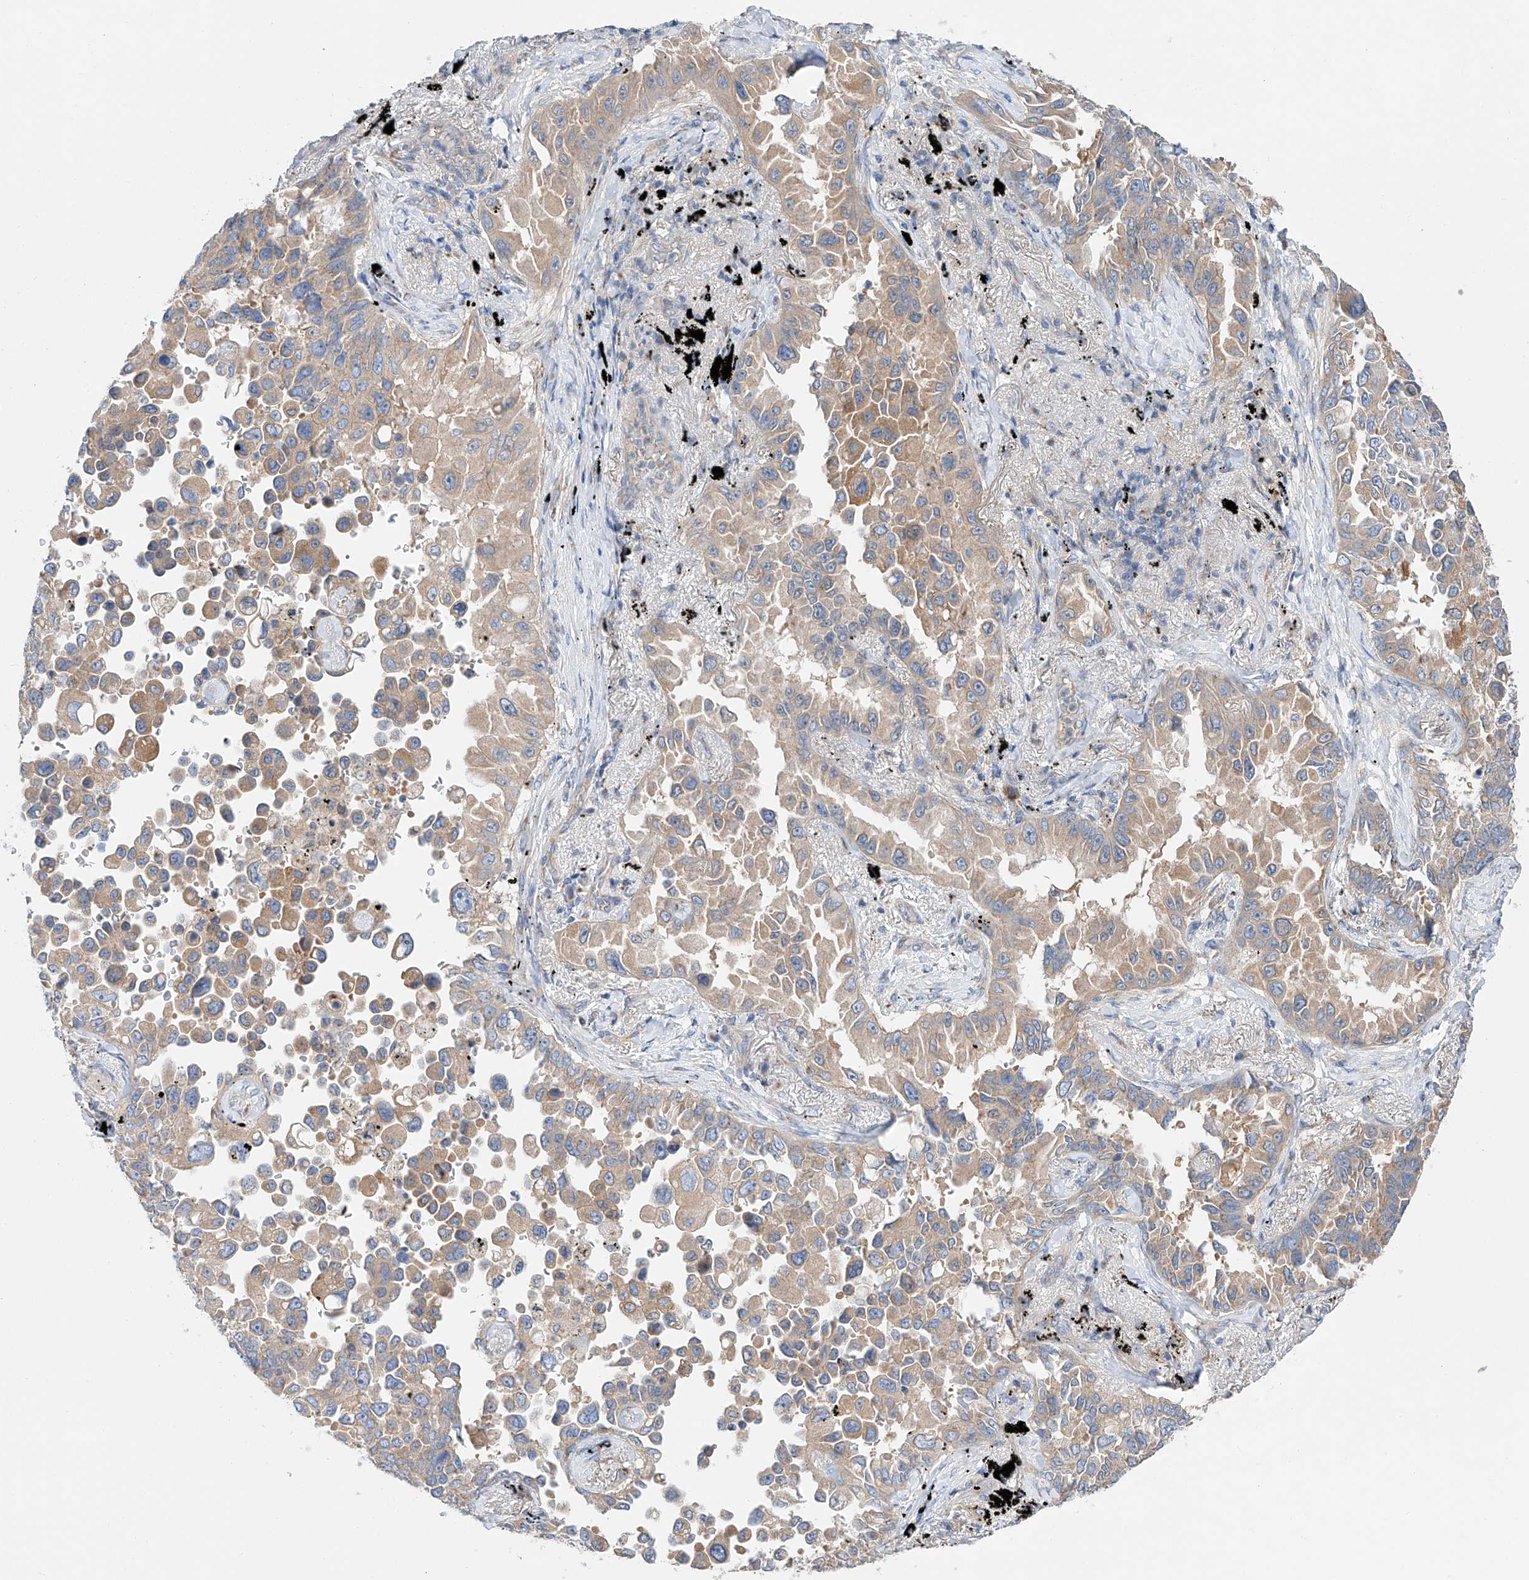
{"staining": {"intensity": "weak", "quantity": ">75%", "location": "cytoplasmic/membranous"}, "tissue": "lung cancer", "cell_type": "Tumor cells", "image_type": "cancer", "snomed": [{"axis": "morphology", "description": "Adenocarcinoma, NOS"}, {"axis": "topography", "description": "Lung"}], "caption": "About >75% of tumor cells in lung cancer demonstrate weak cytoplasmic/membranous protein expression as visualized by brown immunohistochemical staining.", "gene": "SLC22A7", "patient": {"sex": "female", "age": 67}}